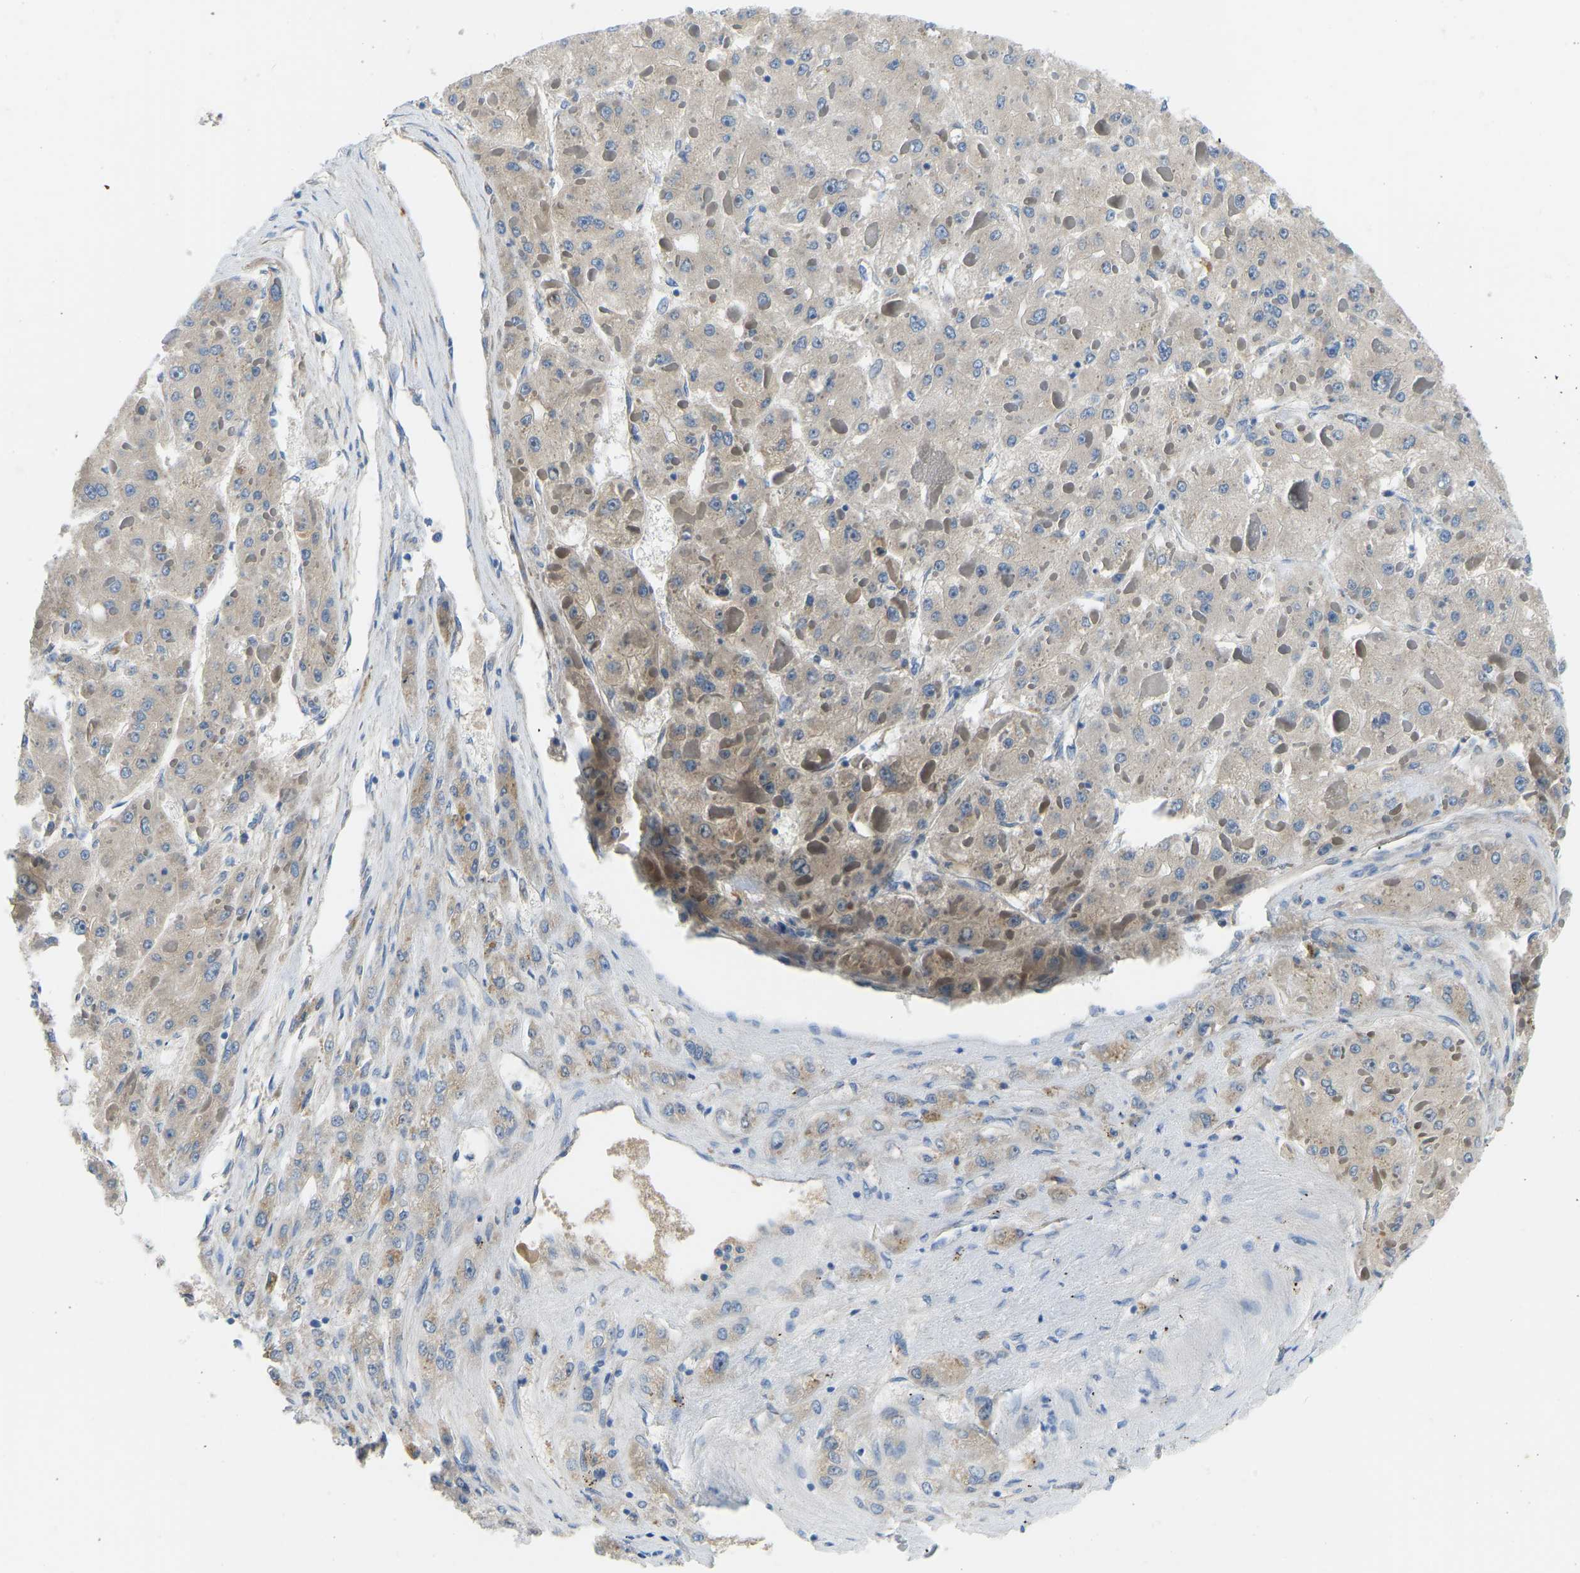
{"staining": {"intensity": "negative", "quantity": "none", "location": "none"}, "tissue": "liver cancer", "cell_type": "Tumor cells", "image_type": "cancer", "snomed": [{"axis": "morphology", "description": "Carcinoma, Hepatocellular, NOS"}, {"axis": "topography", "description": "Liver"}], "caption": "IHC micrograph of liver cancer (hepatocellular carcinoma) stained for a protein (brown), which shows no positivity in tumor cells.", "gene": "COL15A1", "patient": {"sex": "female", "age": 73}}